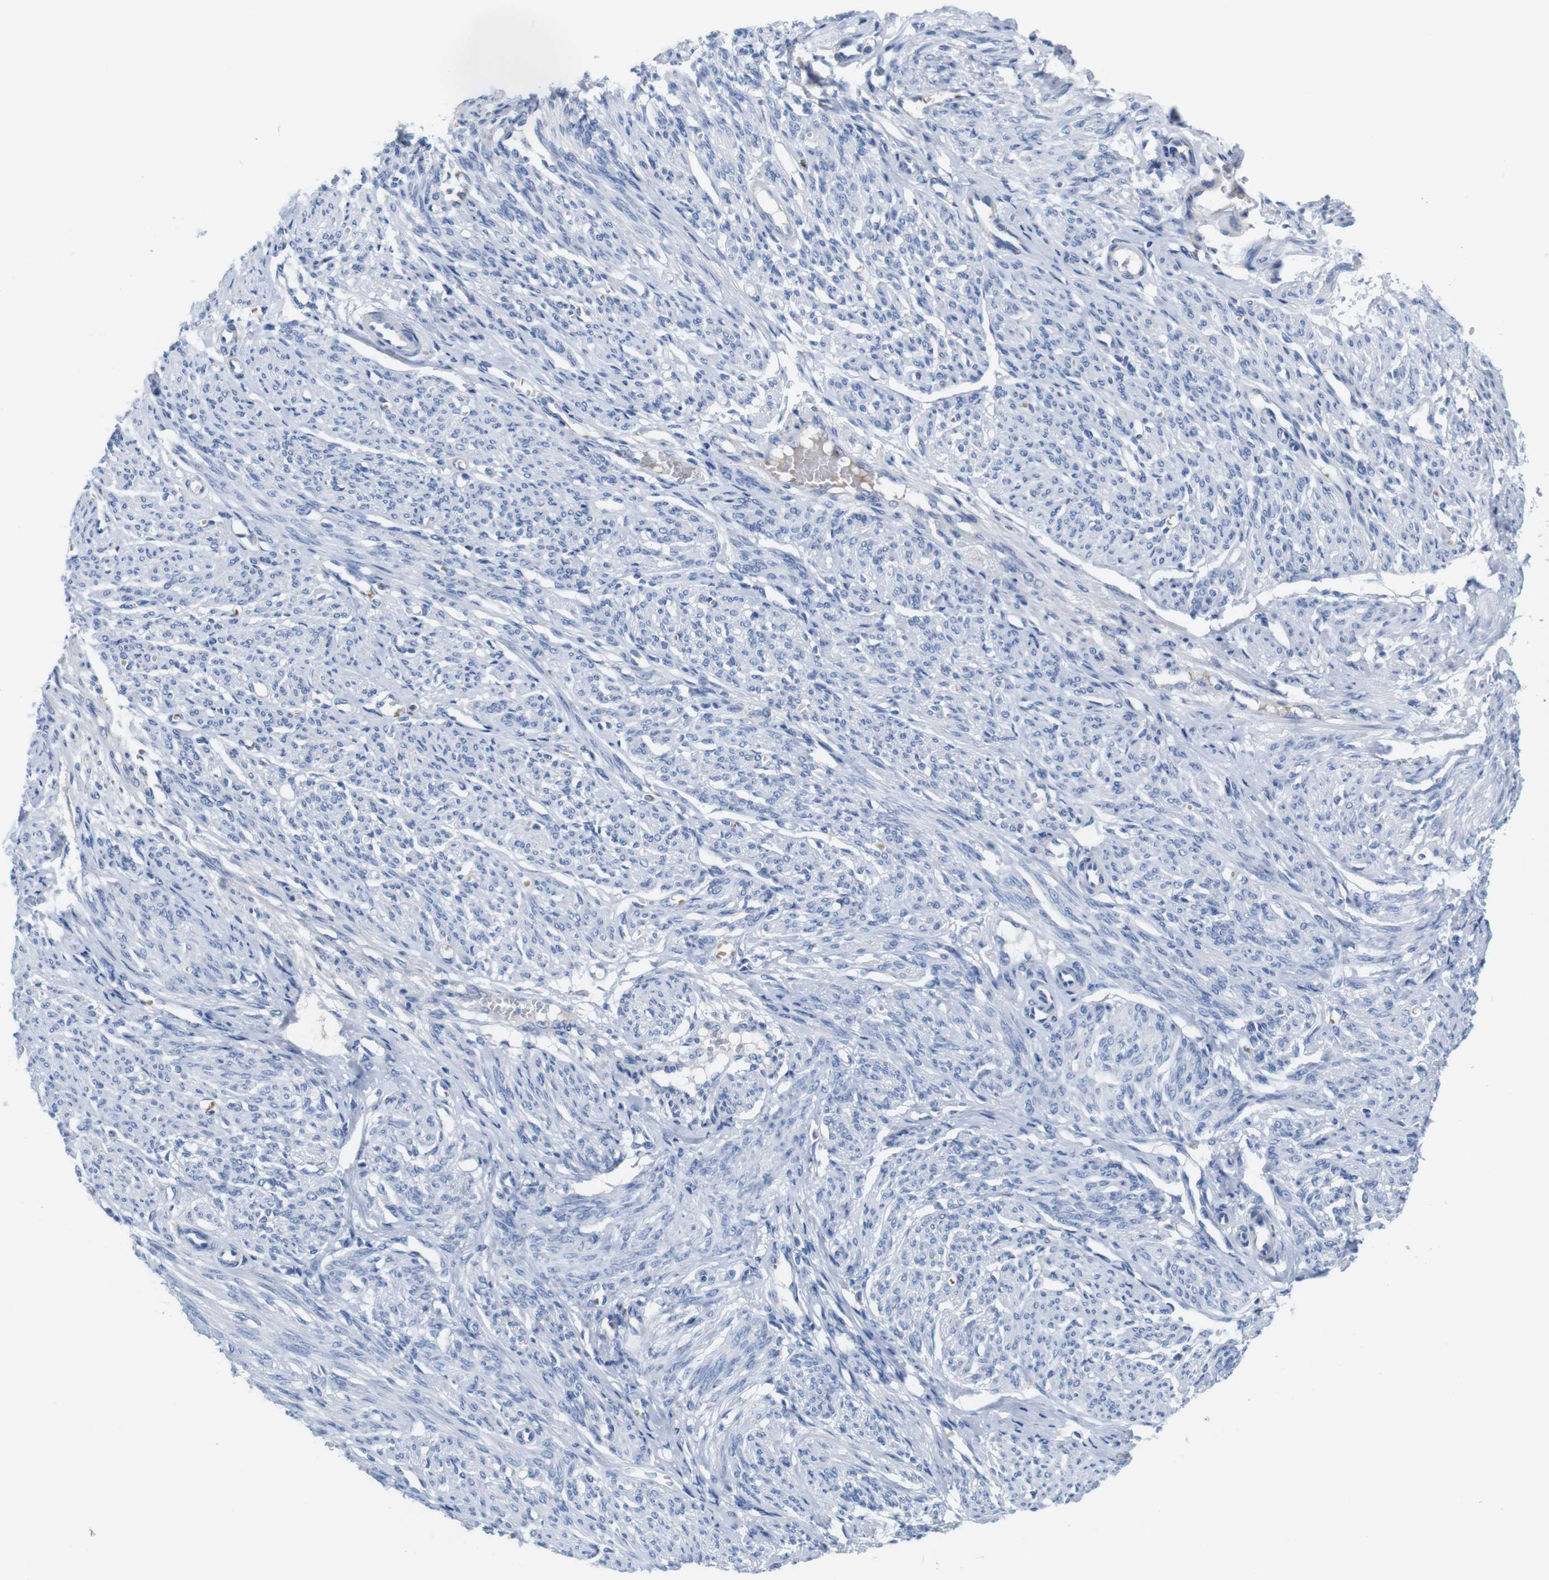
{"staining": {"intensity": "negative", "quantity": "none", "location": "none"}, "tissue": "smooth muscle", "cell_type": "Smooth muscle cells", "image_type": "normal", "snomed": [{"axis": "morphology", "description": "Normal tissue, NOS"}, {"axis": "topography", "description": "Smooth muscle"}], "caption": "IHC image of normal smooth muscle stained for a protein (brown), which reveals no expression in smooth muscle cells. (Immunohistochemistry (ihc), brightfield microscopy, high magnification).", "gene": "IGSF8", "patient": {"sex": "female", "age": 65}}